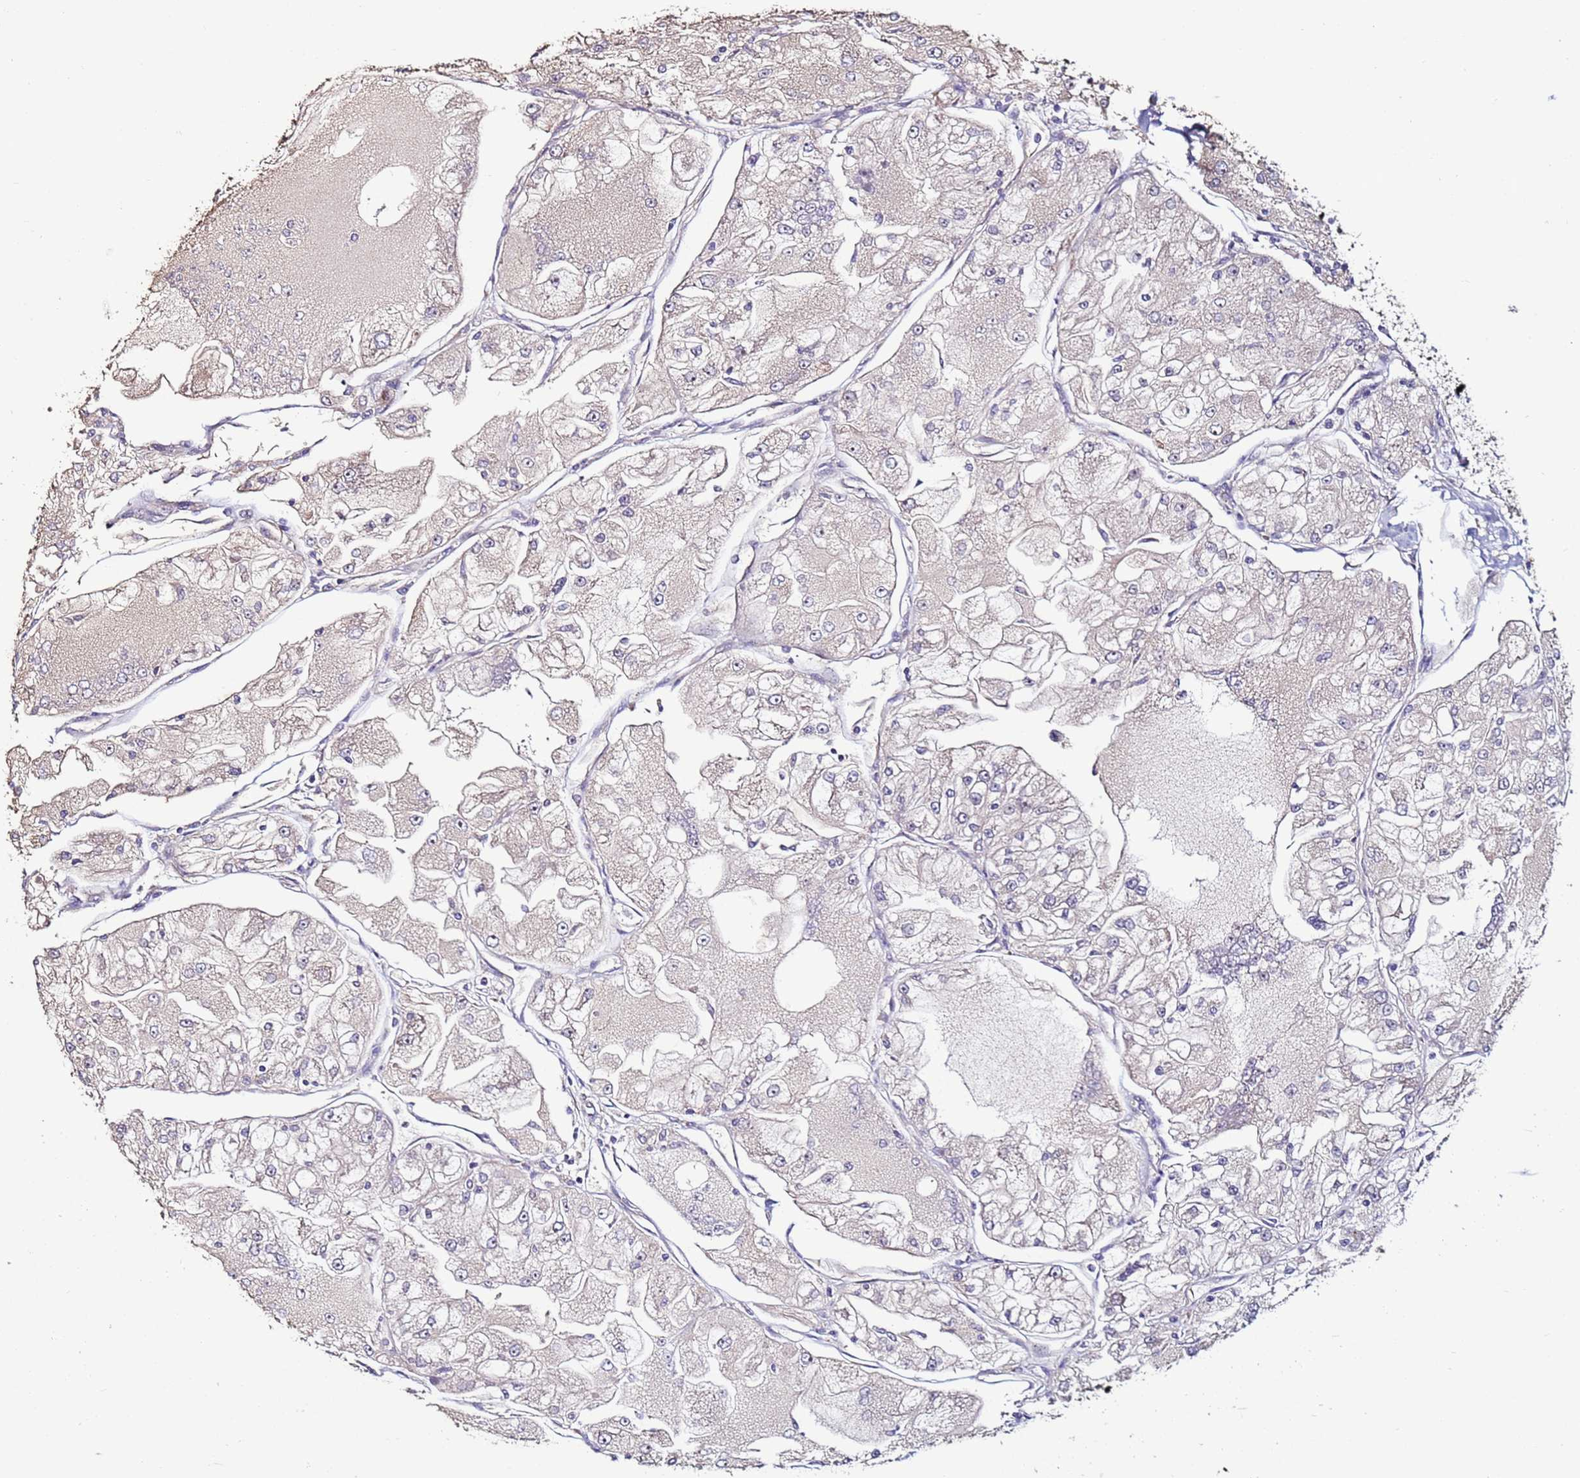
{"staining": {"intensity": "negative", "quantity": "none", "location": "none"}, "tissue": "renal cancer", "cell_type": "Tumor cells", "image_type": "cancer", "snomed": [{"axis": "morphology", "description": "Adenocarcinoma, NOS"}, {"axis": "topography", "description": "Kidney"}], "caption": "An IHC image of renal cancer is shown. There is no staining in tumor cells of renal cancer. (Immunohistochemistry, brightfield microscopy, high magnification).", "gene": "MCRIP1", "patient": {"sex": "female", "age": 72}}